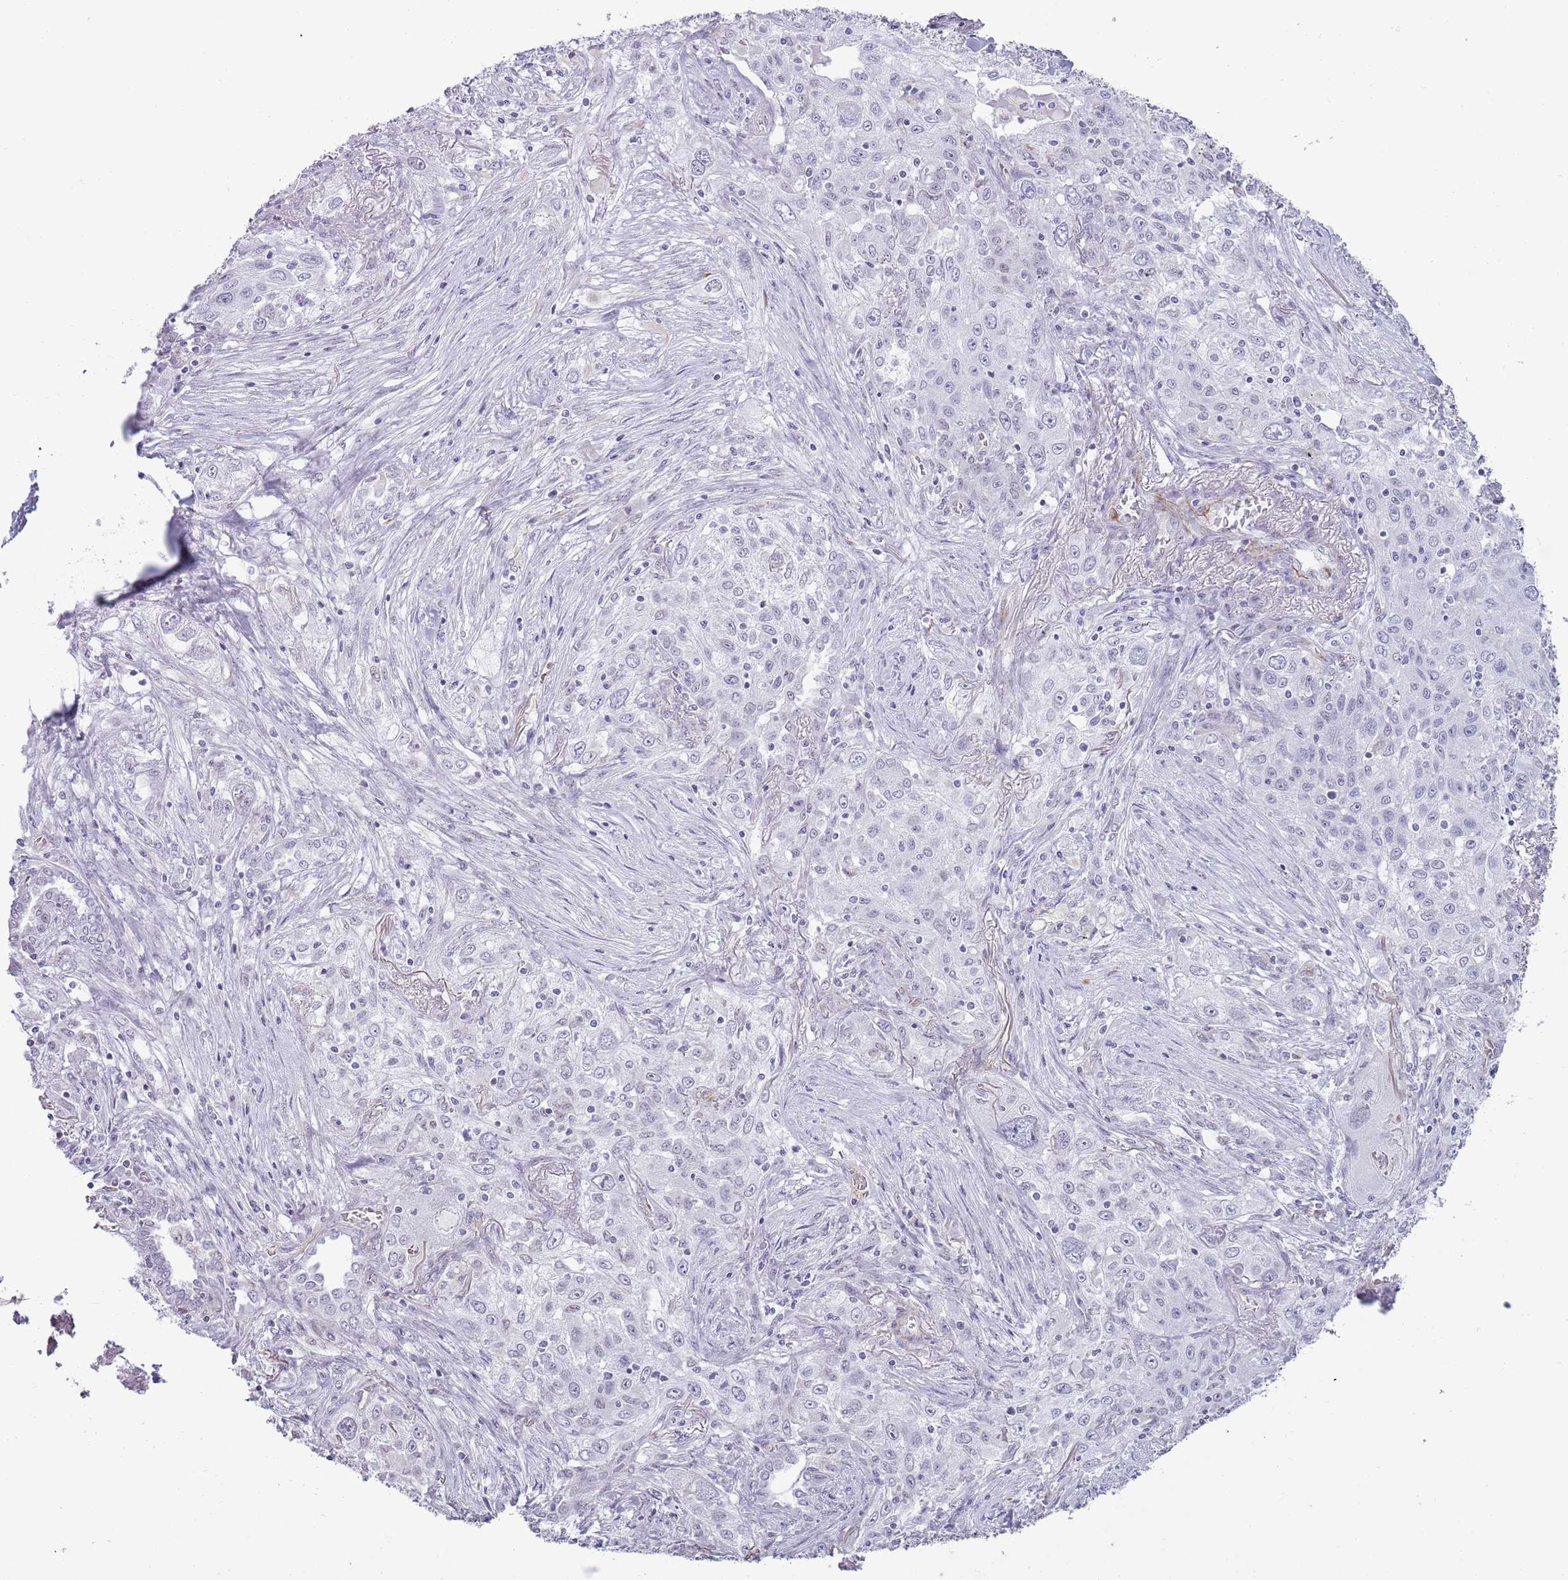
{"staining": {"intensity": "negative", "quantity": "none", "location": "none"}, "tissue": "lung cancer", "cell_type": "Tumor cells", "image_type": "cancer", "snomed": [{"axis": "morphology", "description": "Squamous cell carcinoma, NOS"}, {"axis": "topography", "description": "Lung"}], "caption": "There is no significant positivity in tumor cells of lung cancer (squamous cell carcinoma).", "gene": "NBPF3", "patient": {"sex": "female", "age": 69}}